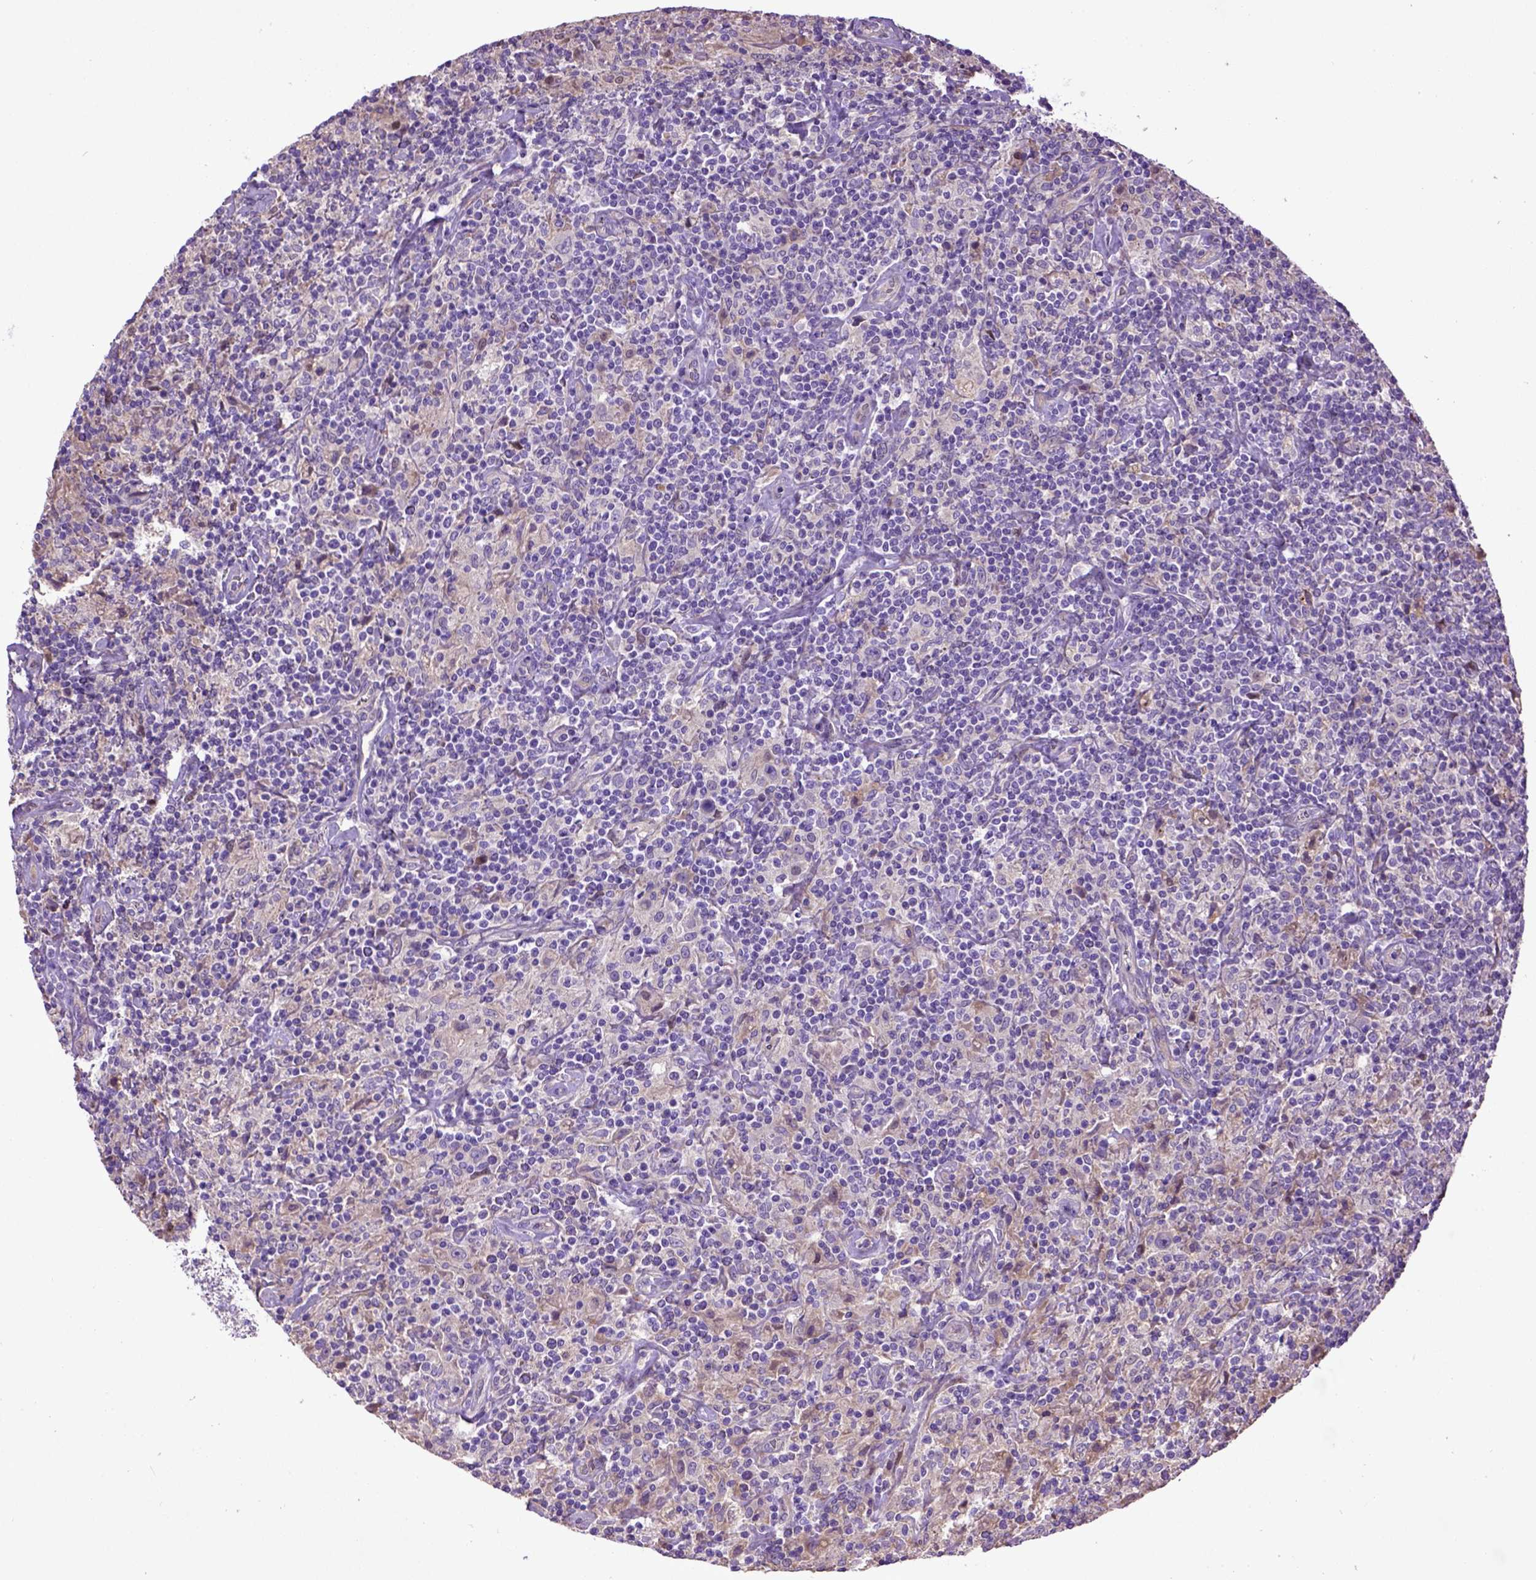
{"staining": {"intensity": "negative", "quantity": "none", "location": "none"}, "tissue": "lymphoma", "cell_type": "Tumor cells", "image_type": "cancer", "snomed": [{"axis": "morphology", "description": "Hodgkin's disease, NOS"}, {"axis": "topography", "description": "Lymph node"}], "caption": "IHC histopathology image of neoplastic tissue: human Hodgkin's disease stained with DAB (3,3'-diaminobenzidine) exhibits no significant protein expression in tumor cells.", "gene": "DEPDC1B", "patient": {"sex": "male", "age": 70}}